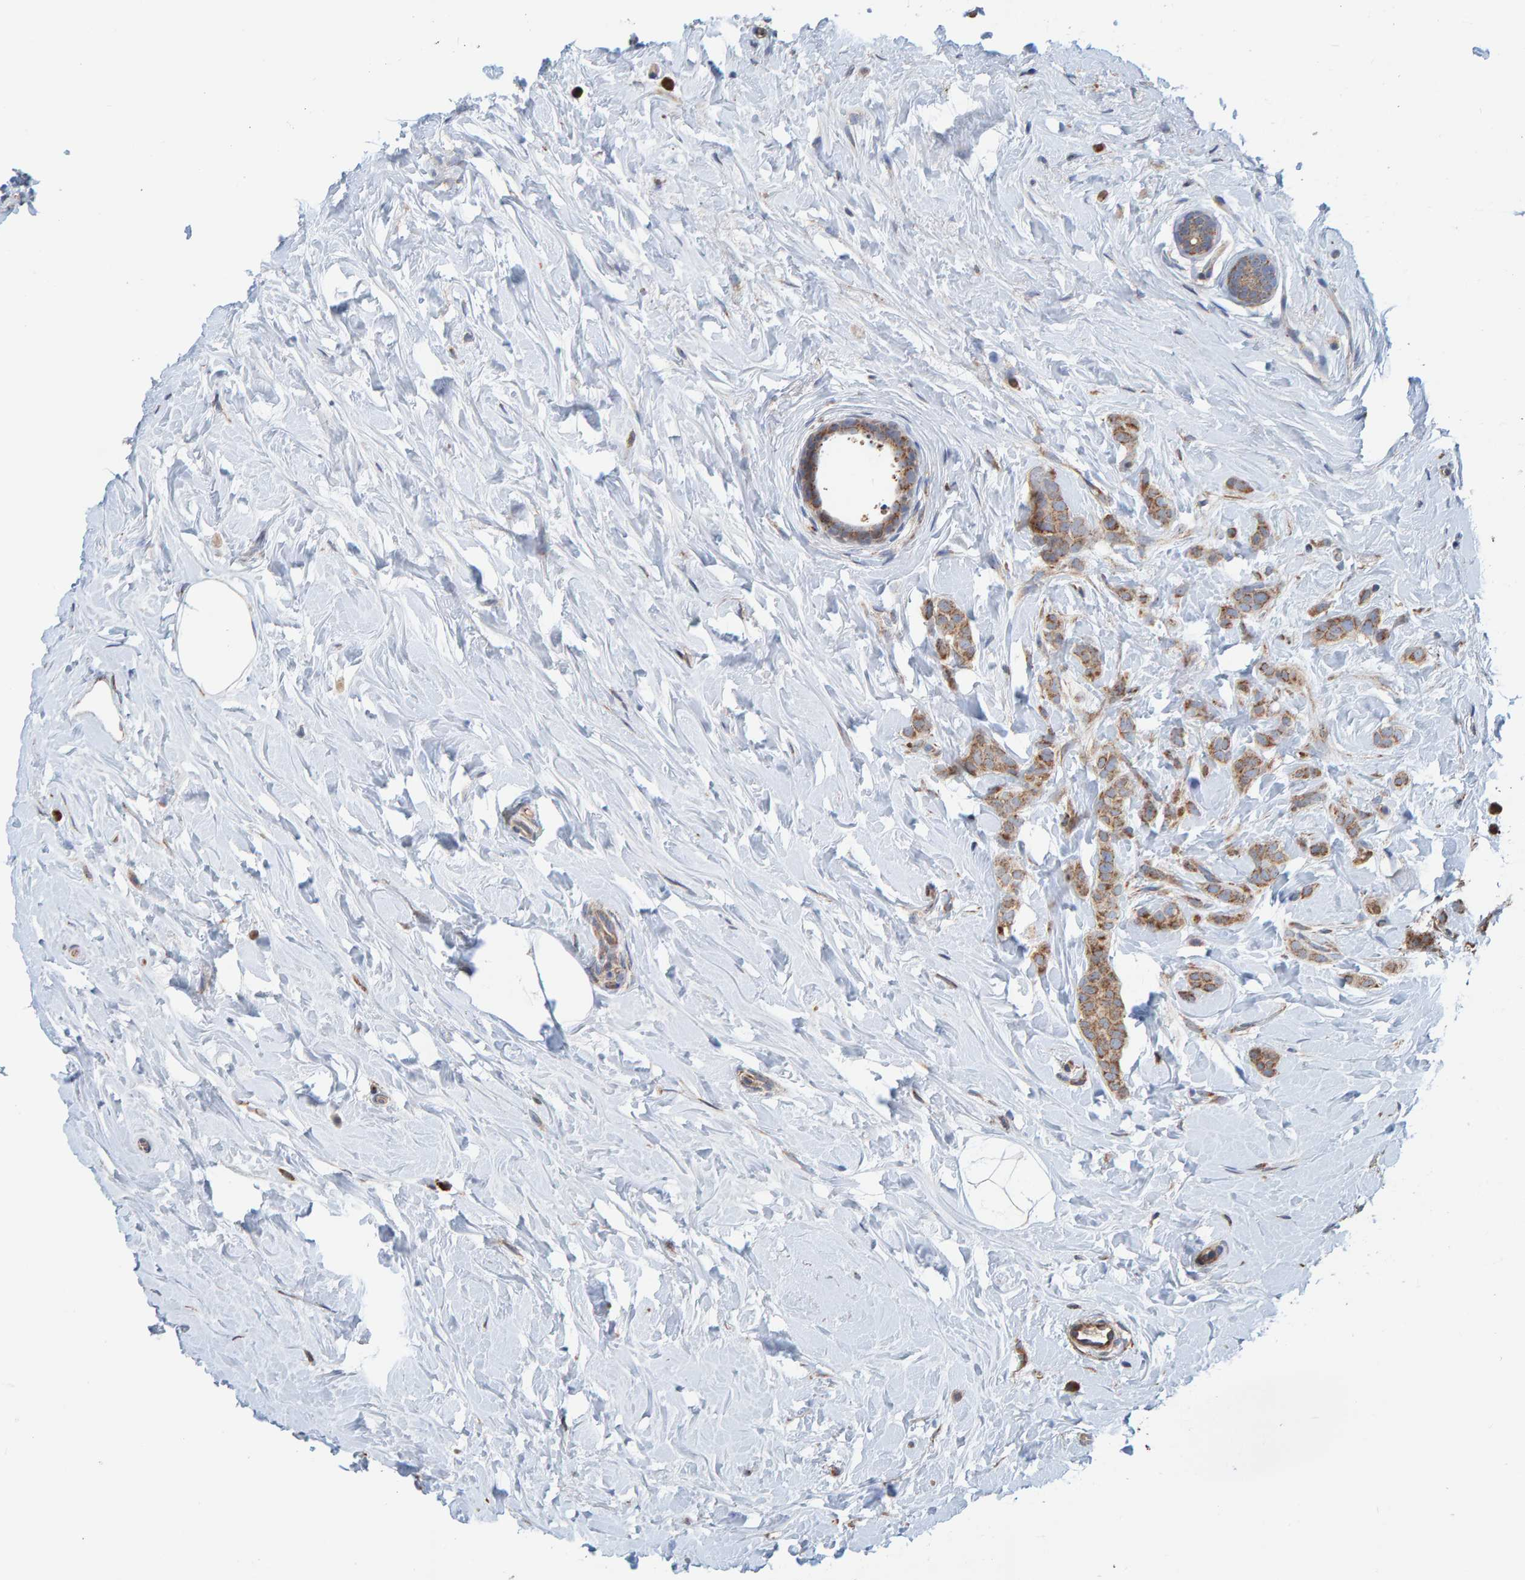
{"staining": {"intensity": "moderate", "quantity": ">75%", "location": "cytoplasmic/membranous"}, "tissue": "breast cancer", "cell_type": "Tumor cells", "image_type": "cancer", "snomed": [{"axis": "morphology", "description": "Lobular carcinoma, in situ"}, {"axis": "morphology", "description": "Lobular carcinoma"}, {"axis": "topography", "description": "Breast"}], "caption": "Moderate cytoplasmic/membranous protein staining is present in about >75% of tumor cells in breast lobular carcinoma in situ. The protein is stained brown, and the nuclei are stained in blue (DAB IHC with brightfield microscopy, high magnification).", "gene": "MRPL45", "patient": {"sex": "female", "age": 41}}